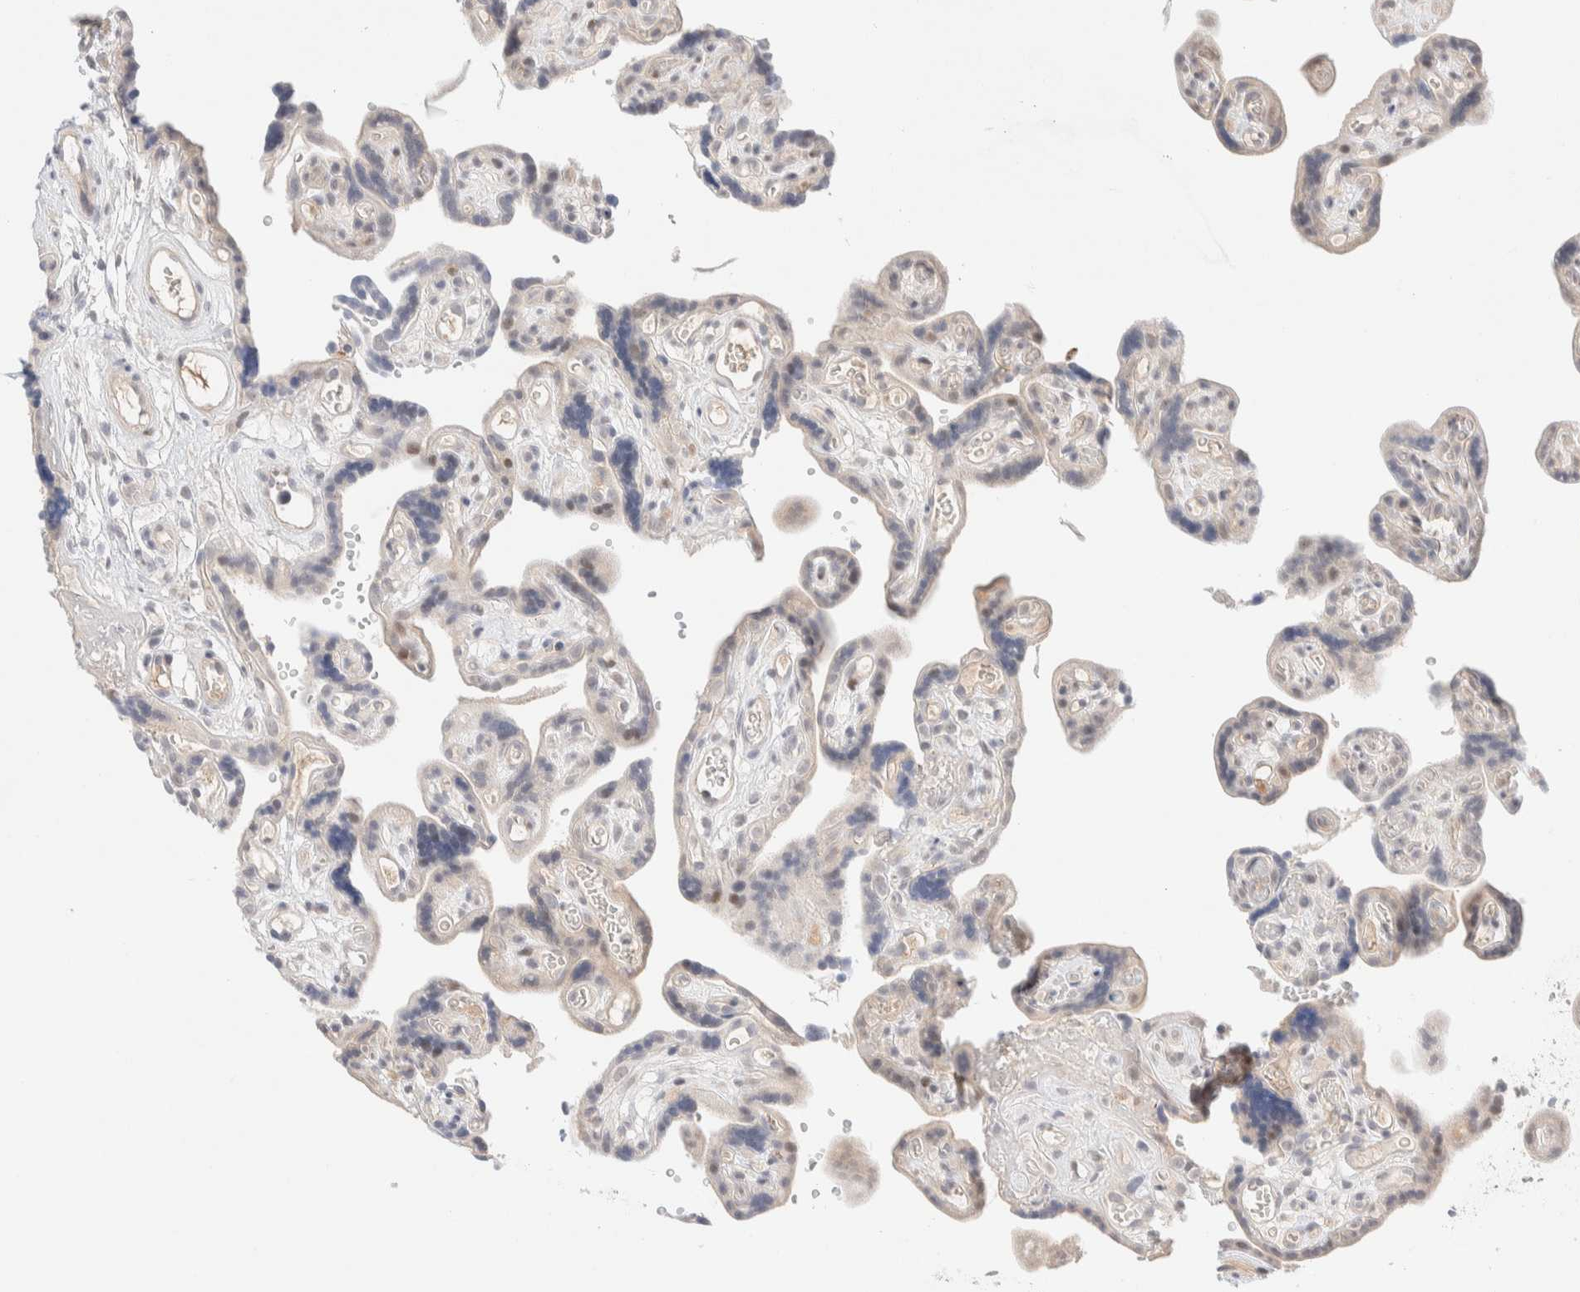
{"staining": {"intensity": "weak", "quantity": "25%-75%", "location": "cytoplasmic/membranous"}, "tissue": "placenta", "cell_type": "Decidual cells", "image_type": "normal", "snomed": [{"axis": "morphology", "description": "Normal tissue, NOS"}, {"axis": "topography", "description": "Placenta"}], "caption": "Human placenta stained with a brown dye reveals weak cytoplasmic/membranous positive expression in approximately 25%-75% of decidual cells.", "gene": "CHKA", "patient": {"sex": "female", "age": 30}}